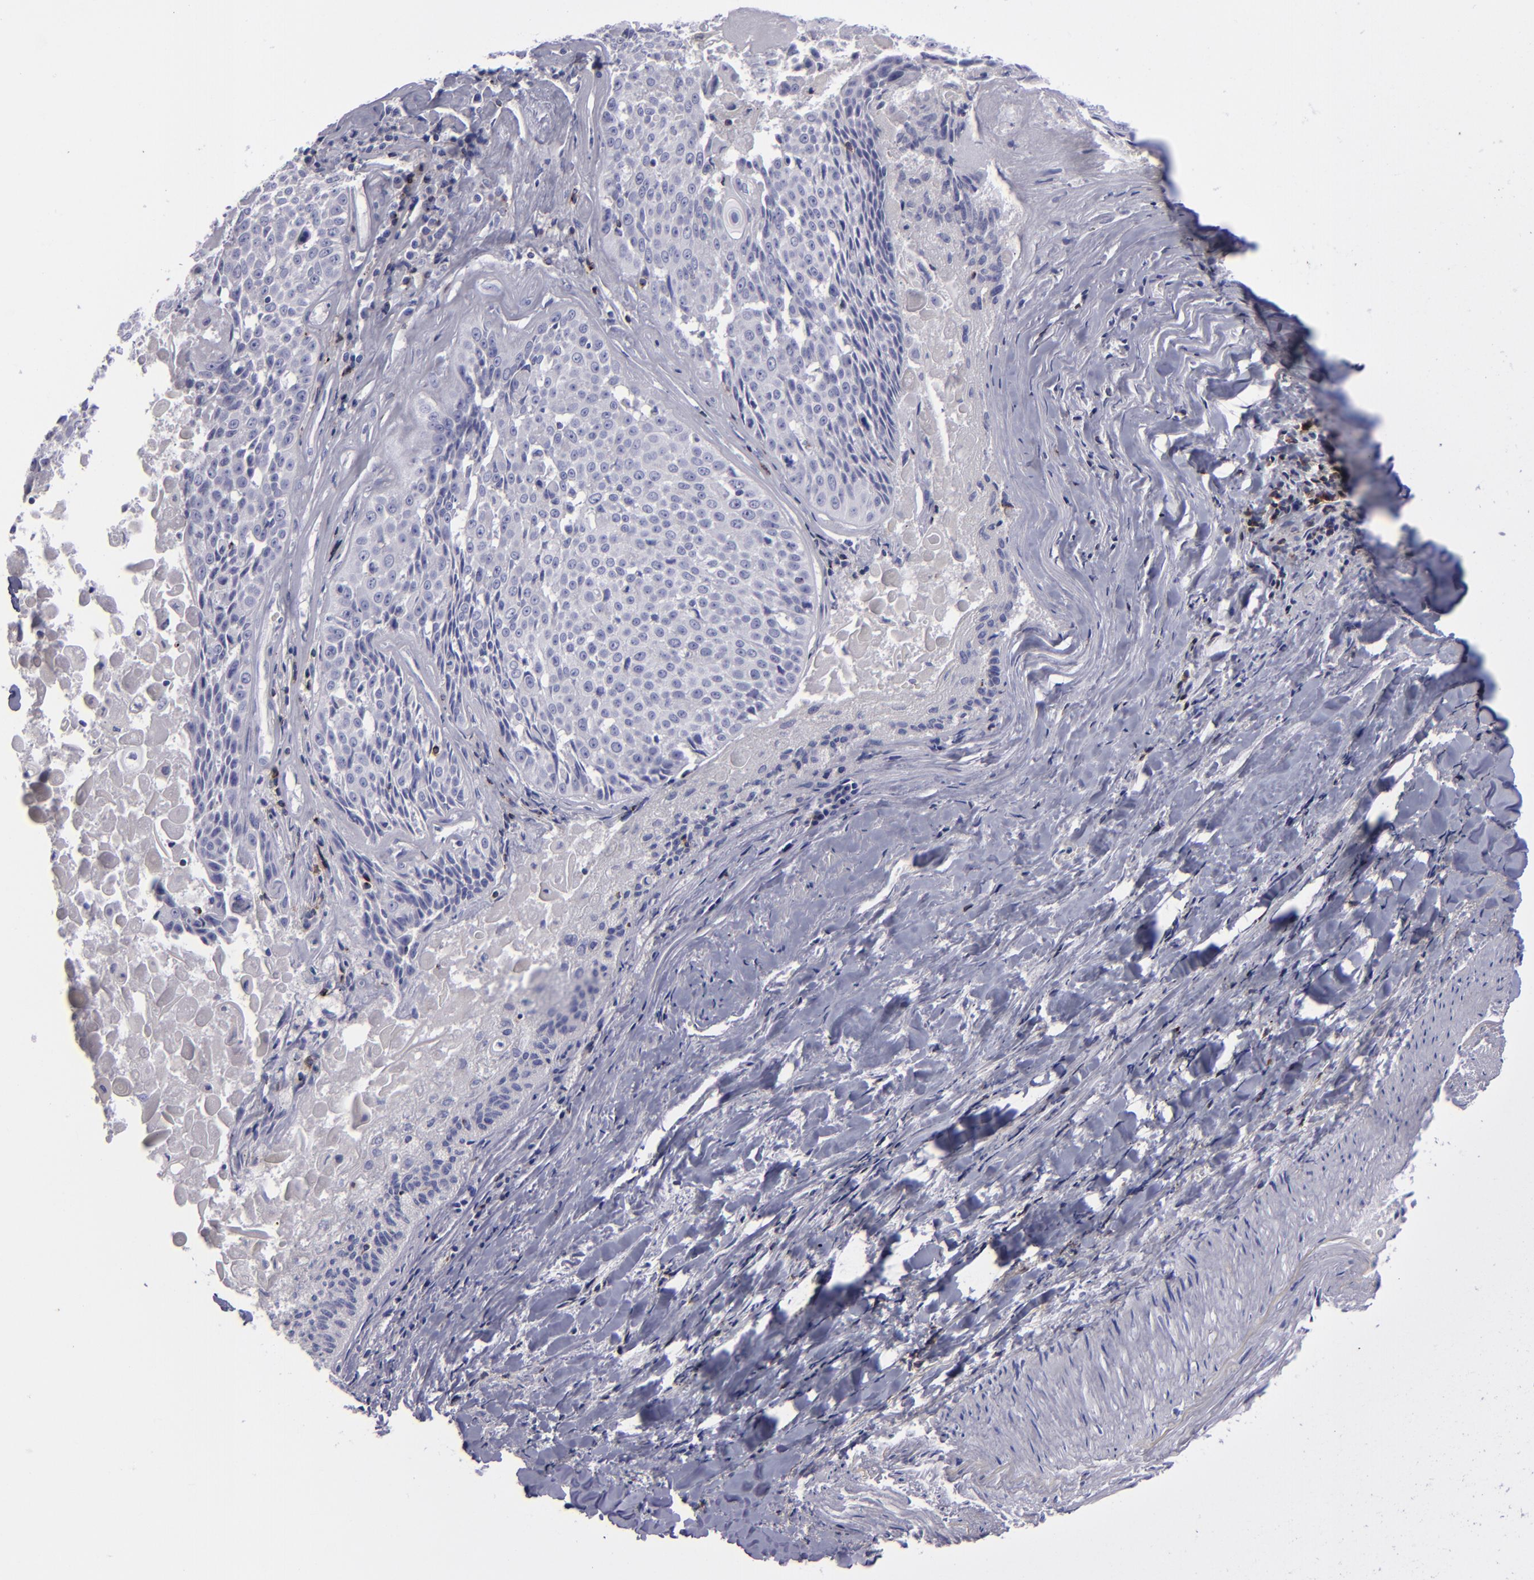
{"staining": {"intensity": "negative", "quantity": "none", "location": "none"}, "tissue": "lung cancer", "cell_type": "Tumor cells", "image_type": "cancer", "snomed": [{"axis": "morphology", "description": "Adenocarcinoma, NOS"}, {"axis": "topography", "description": "Lung"}], "caption": "High magnification brightfield microscopy of lung cancer (adenocarcinoma) stained with DAB (3,3'-diaminobenzidine) (brown) and counterstained with hematoxylin (blue): tumor cells show no significant expression.", "gene": "CD2", "patient": {"sex": "male", "age": 60}}